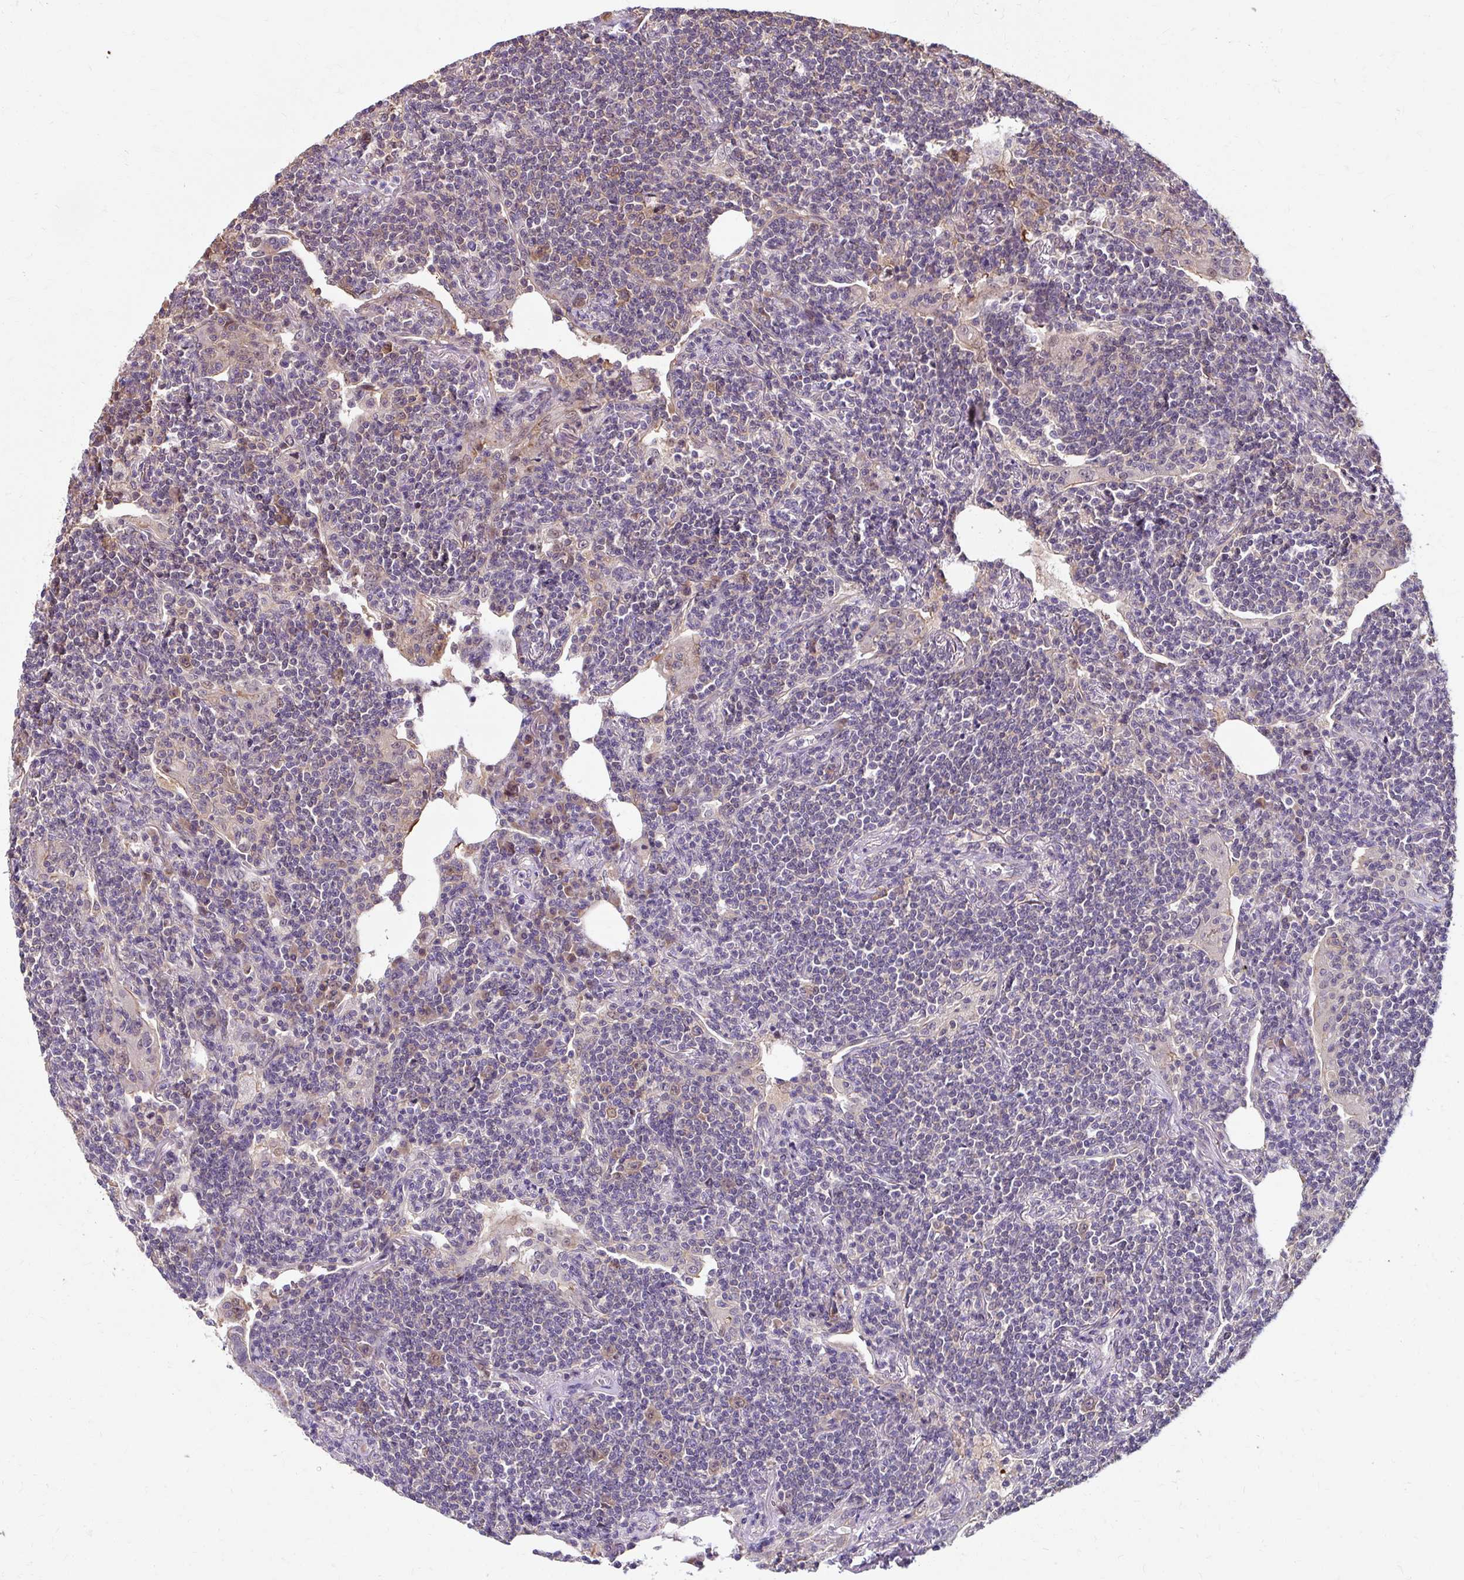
{"staining": {"intensity": "negative", "quantity": "none", "location": "none"}, "tissue": "lymphoma", "cell_type": "Tumor cells", "image_type": "cancer", "snomed": [{"axis": "morphology", "description": "Malignant lymphoma, non-Hodgkin's type, Low grade"}, {"axis": "topography", "description": "Lung"}], "caption": "The micrograph displays no significant expression in tumor cells of lymphoma.", "gene": "ZNF555", "patient": {"sex": "female", "age": 71}}